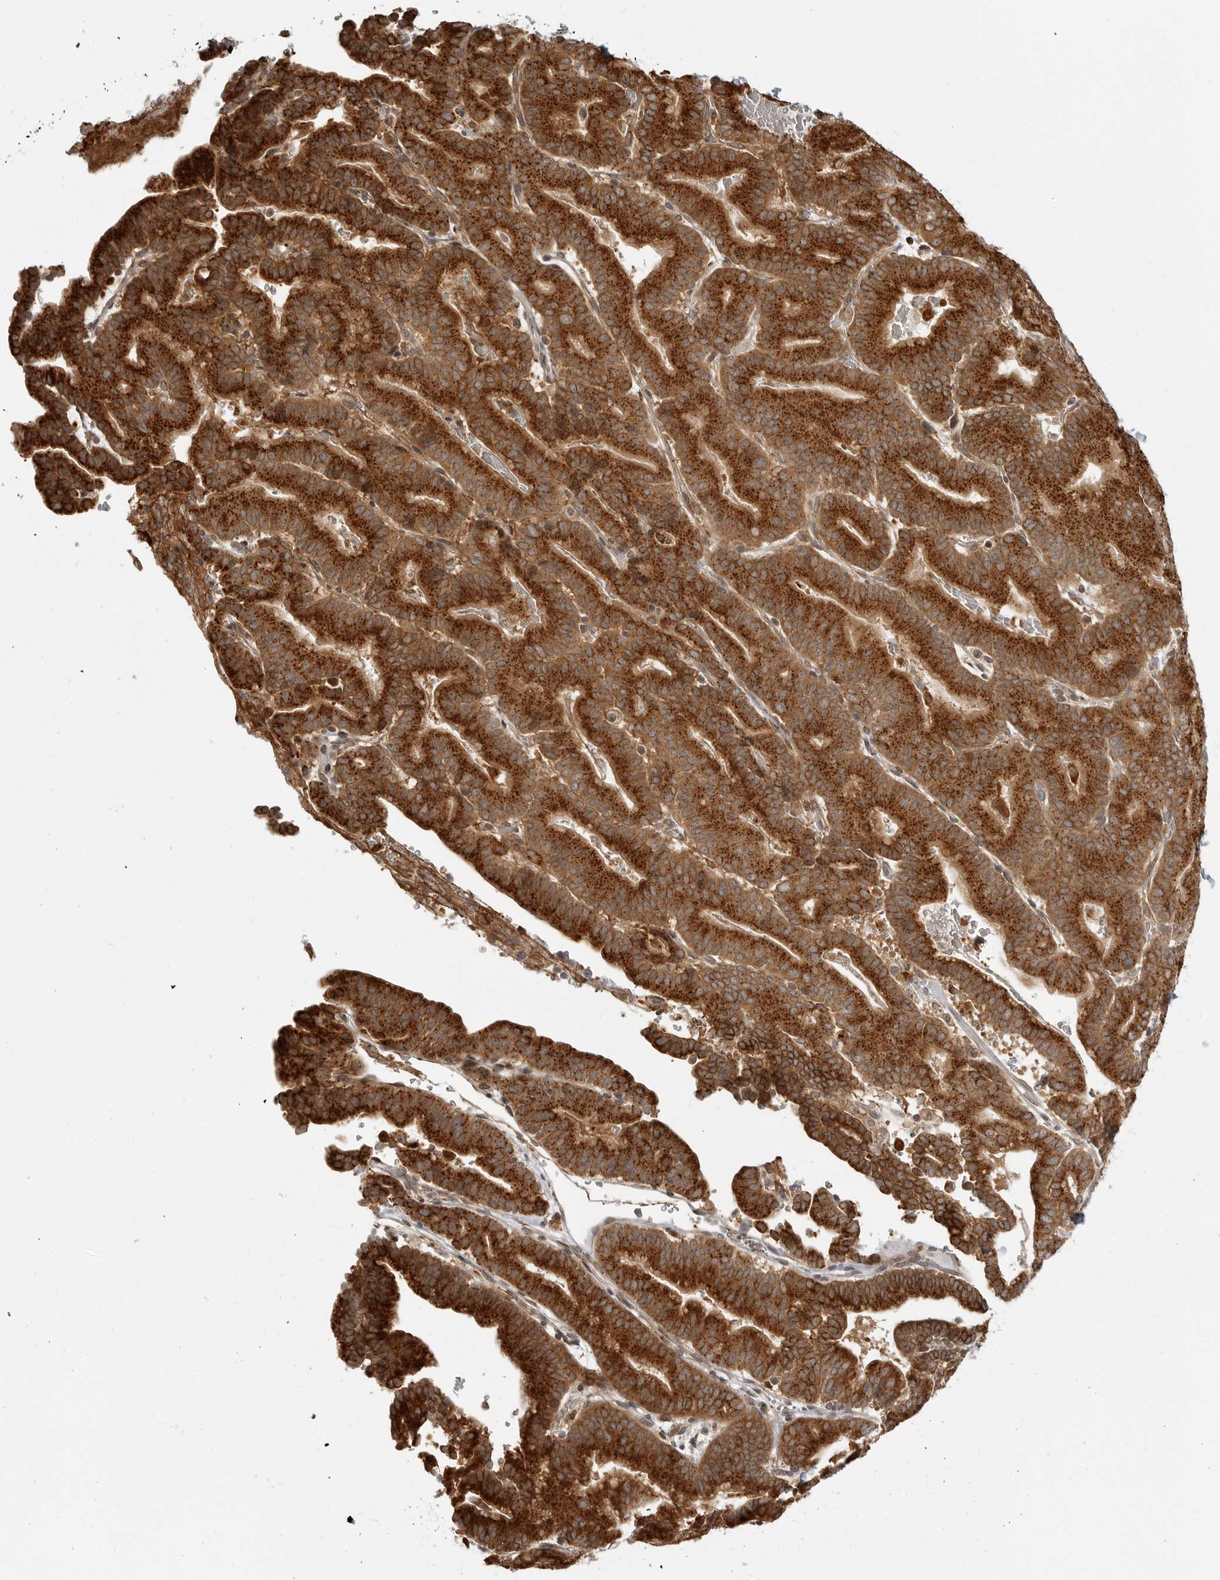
{"staining": {"intensity": "strong", "quantity": ">75%", "location": "cytoplasmic/membranous"}, "tissue": "liver cancer", "cell_type": "Tumor cells", "image_type": "cancer", "snomed": [{"axis": "morphology", "description": "Cholangiocarcinoma"}, {"axis": "topography", "description": "Liver"}], "caption": "A brown stain highlights strong cytoplasmic/membranous positivity of a protein in human liver cancer tumor cells. (Brightfield microscopy of DAB IHC at high magnification).", "gene": "COPA", "patient": {"sex": "female", "age": 75}}